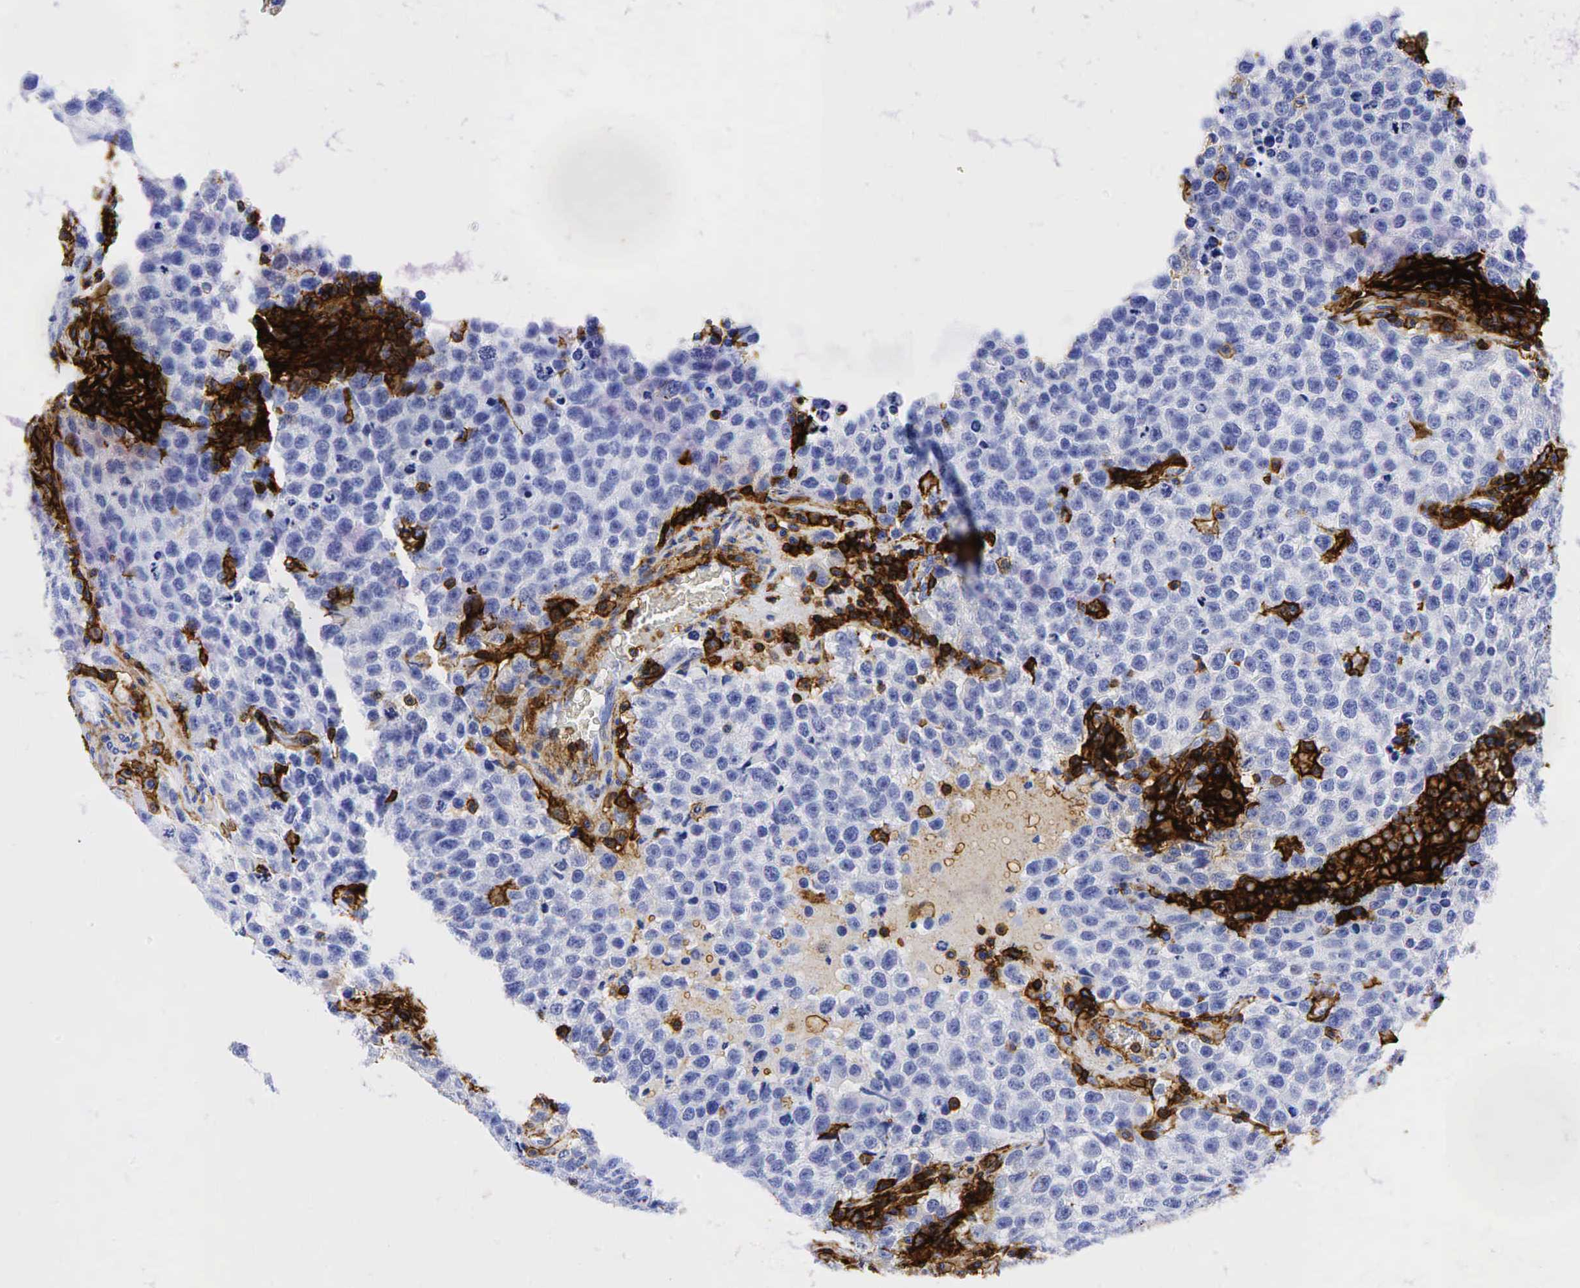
{"staining": {"intensity": "negative", "quantity": "none", "location": "none"}, "tissue": "testis cancer", "cell_type": "Tumor cells", "image_type": "cancer", "snomed": [{"axis": "morphology", "description": "Seminoma, NOS"}, {"axis": "topography", "description": "Testis"}], "caption": "Testis cancer stained for a protein using IHC reveals no expression tumor cells.", "gene": "CD44", "patient": {"sex": "male", "age": 36}}